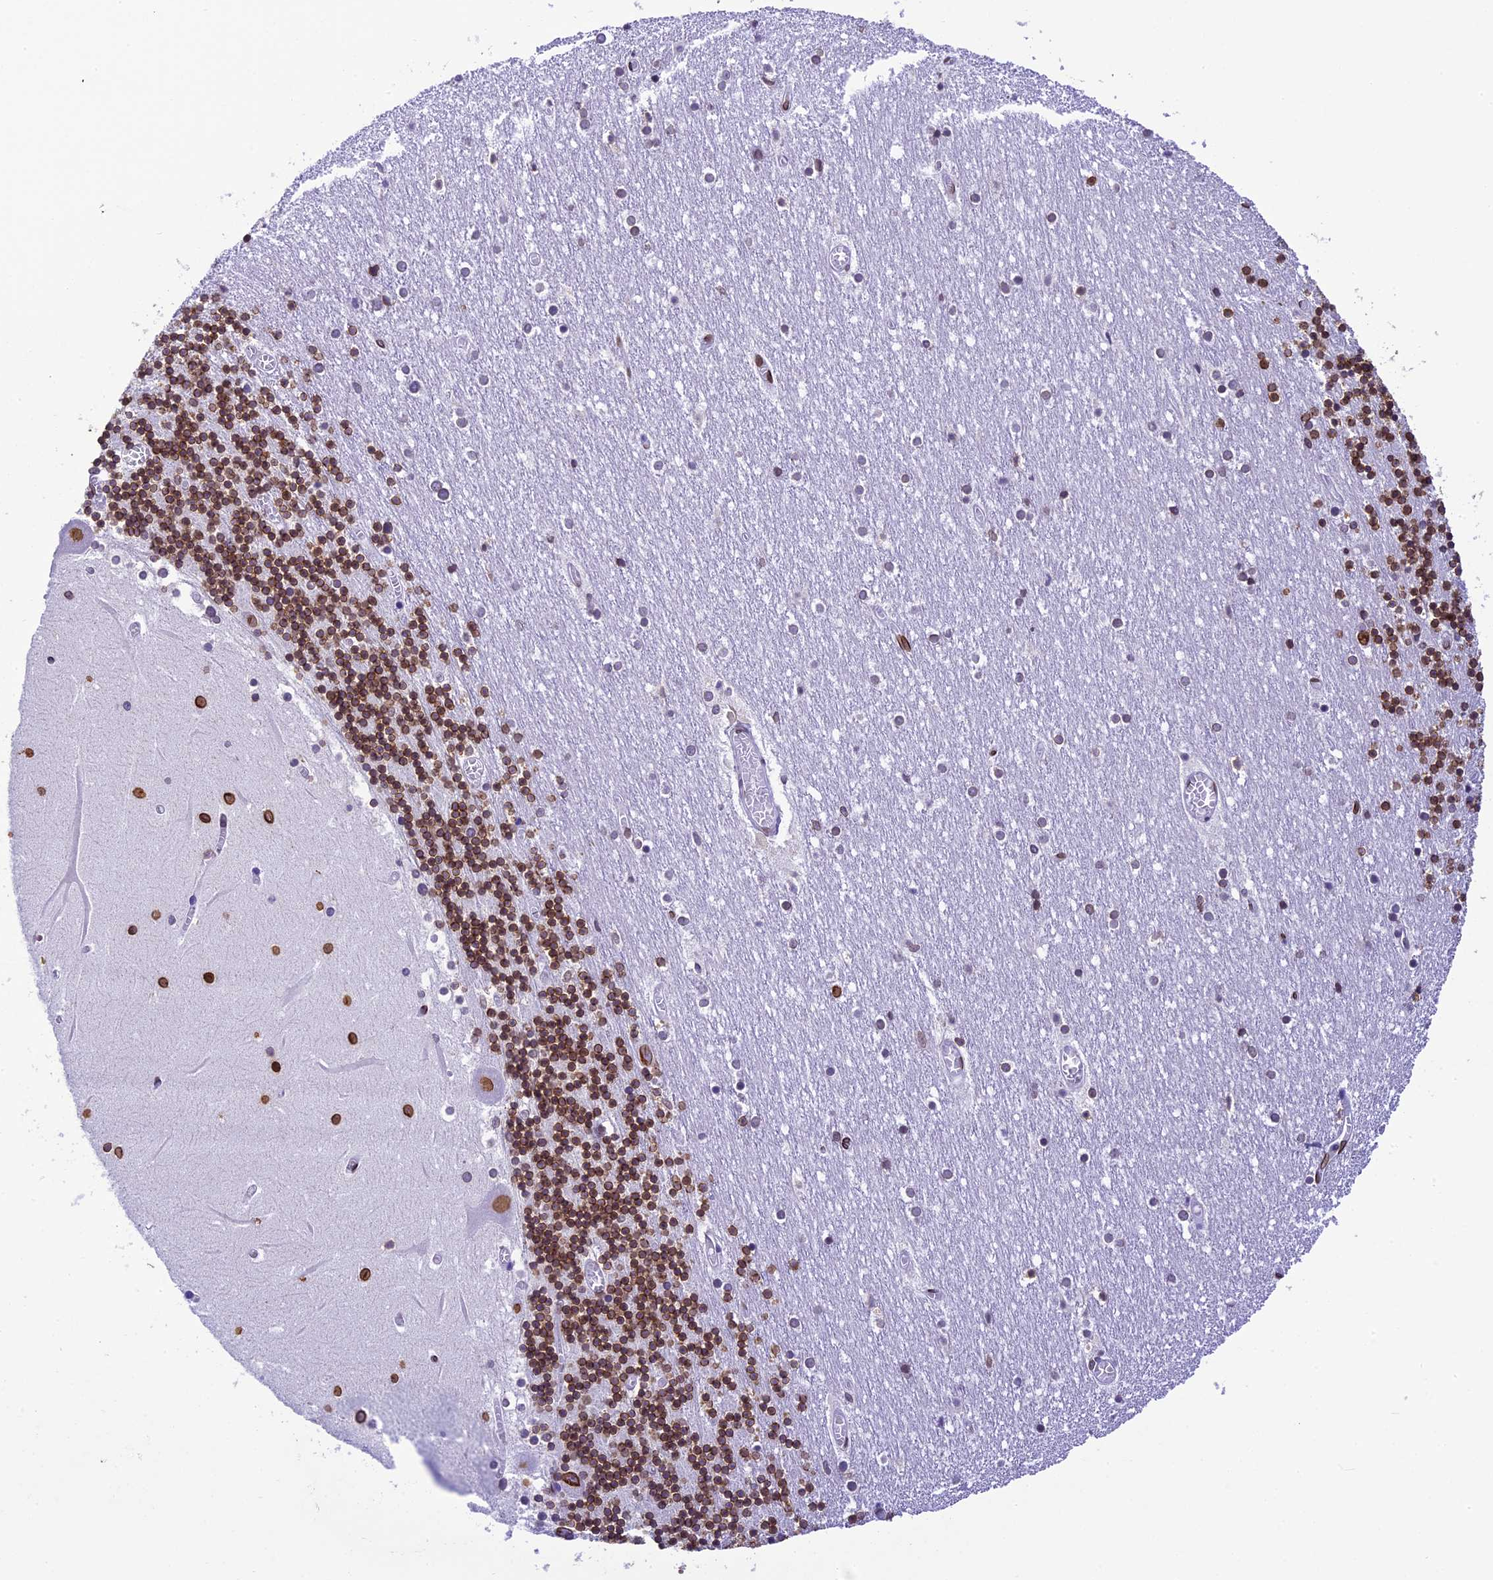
{"staining": {"intensity": "strong", "quantity": "<25%", "location": "cytoplasmic/membranous,nuclear"}, "tissue": "cerebellum", "cell_type": "Cells in granular layer", "image_type": "normal", "snomed": [{"axis": "morphology", "description": "Normal tissue, NOS"}, {"axis": "topography", "description": "Cerebellum"}], "caption": "Strong cytoplasmic/membranous,nuclear protein positivity is present in approximately <25% of cells in granular layer in cerebellum. (Brightfield microscopy of DAB IHC at high magnification).", "gene": "METTL25", "patient": {"sex": "female", "age": 28}}